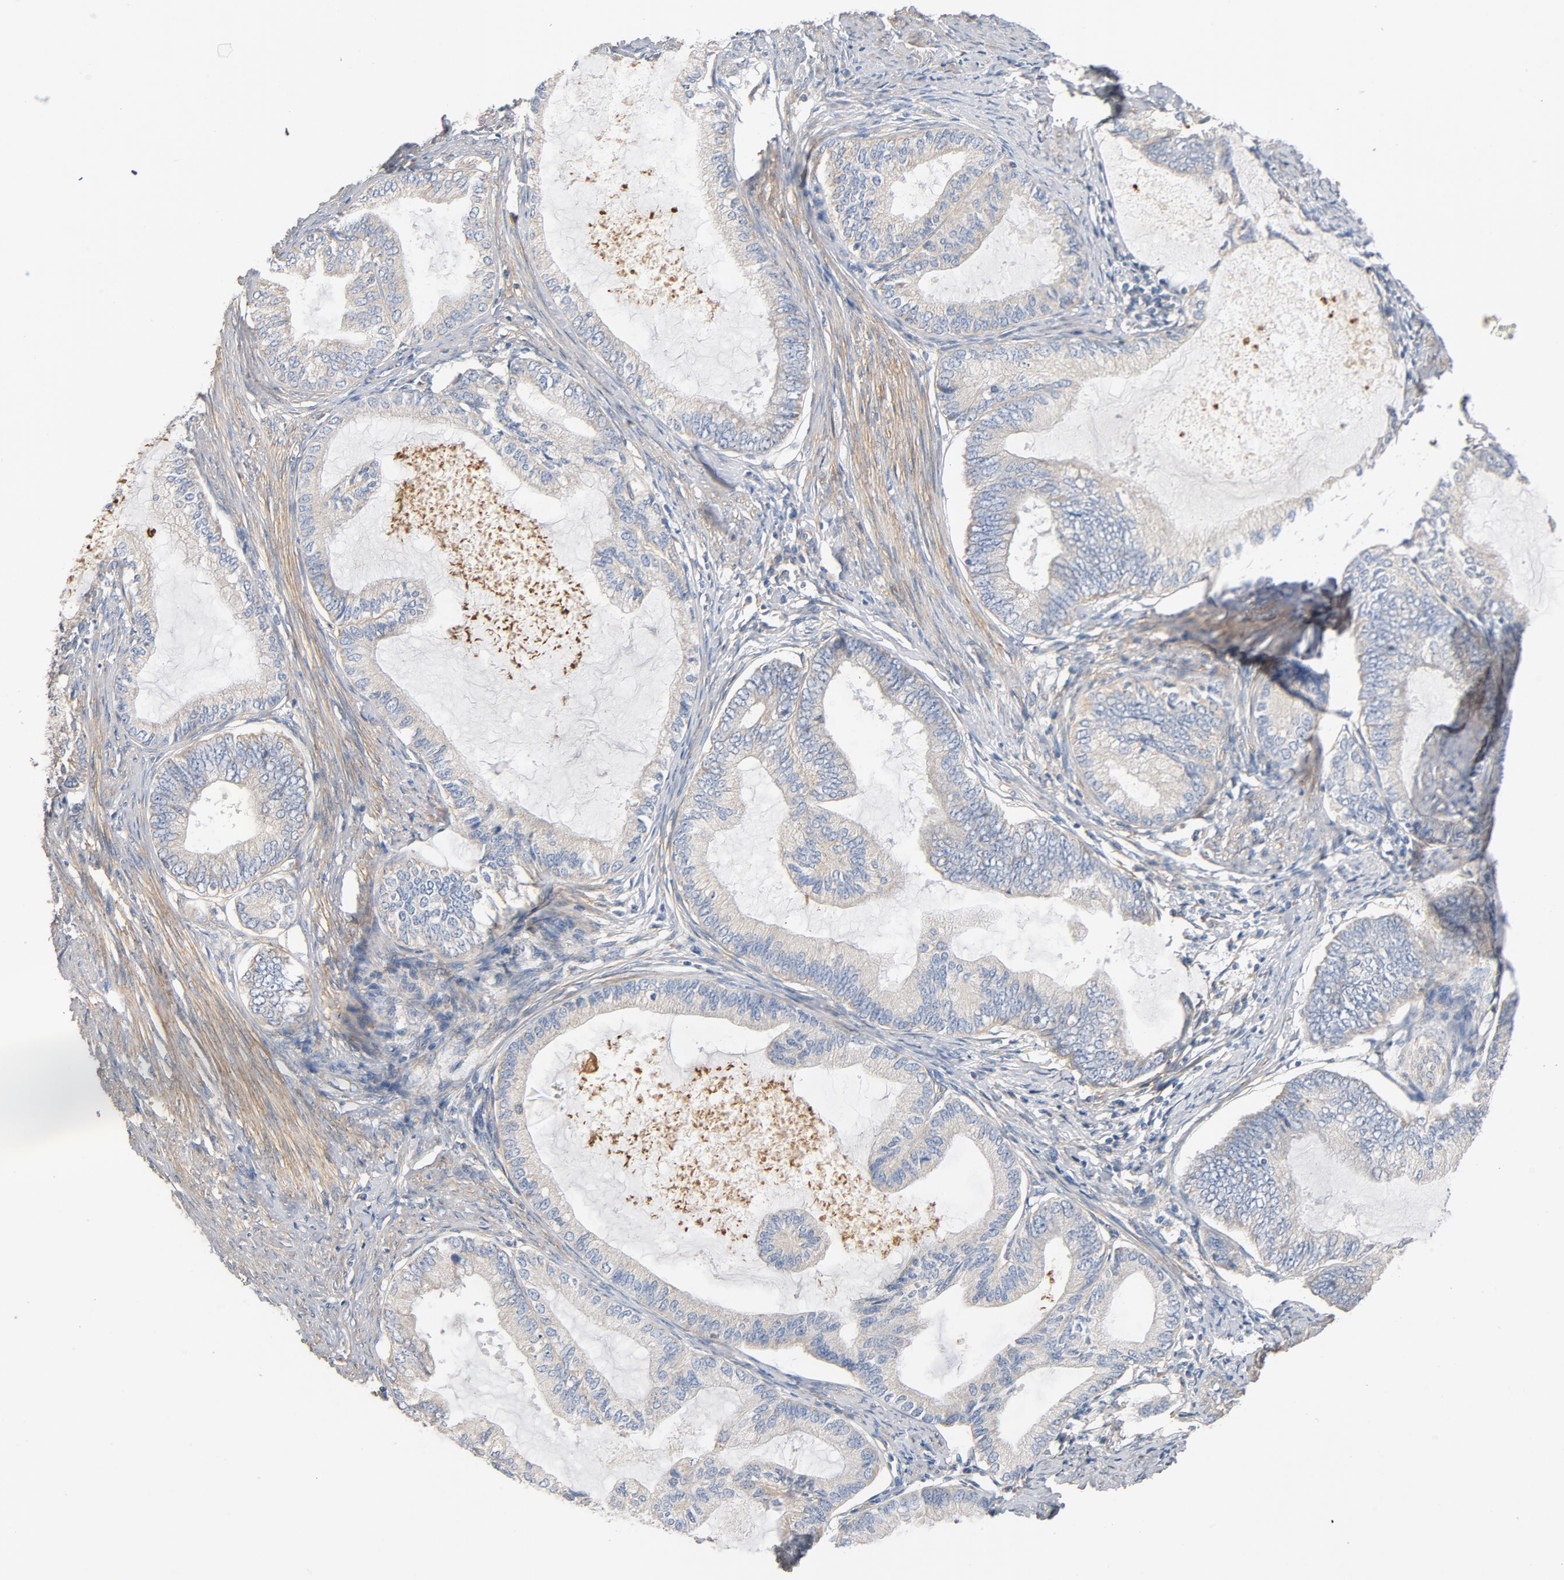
{"staining": {"intensity": "weak", "quantity": "25%-75%", "location": "cytoplasmic/membranous"}, "tissue": "endometrial cancer", "cell_type": "Tumor cells", "image_type": "cancer", "snomed": [{"axis": "morphology", "description": "Adenocarcinoma, NOS"}, {"axis": "topography", "description": "Endometrium"}], "caption": "A brown stain labels weak cytoplasmic/membranous staining of a protein in endometrial cancer (adenocarcinoma) tumor cells. (IHC, brightfield microscopy, high magnification).", "gene": "ILK", "patient": {"sex": "female", "age": 86}}